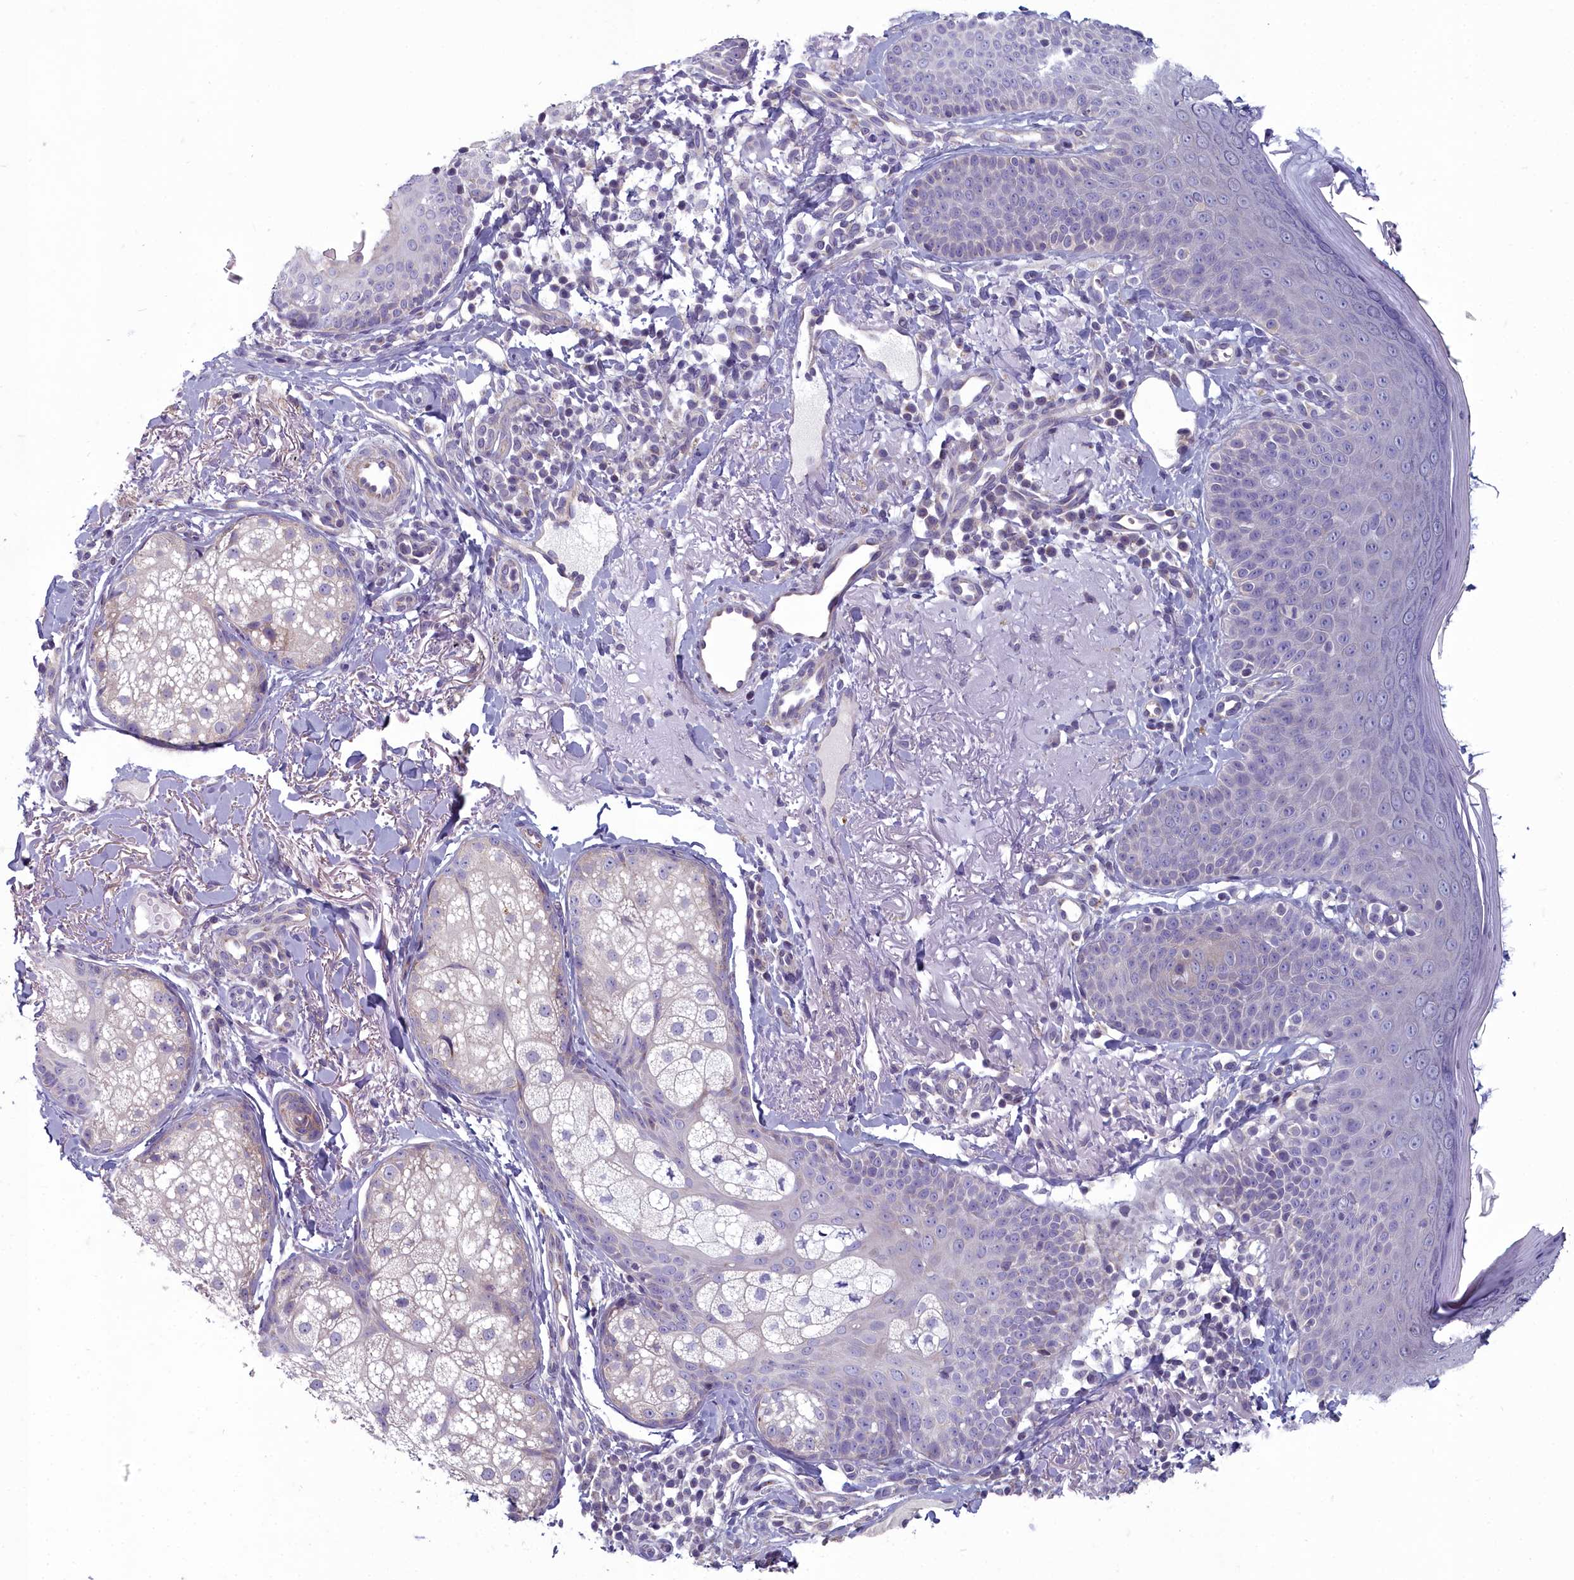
{"staining": {"intensity": "negative", "quantity": "none", "location": "none"}, "tissue": "skin", "cell_type": "Fibroblasts", "image_type": "normal", "snomed": [{"axis": "morphology", "description": "Normal tissue, NOS"}, {"axis": "topography", "description": "Skin"}], "caption": "There is no significant expression in fibroblasts of skin. (Stains: DAB (3,3'-diaminobenzidine) immunohistochemistry with hematoxylin counter stain, Microscopy: brightfield microscopy at high magnification).", "gene": "INSYN2A", "patient": {"sex": "male", "age": 57}}